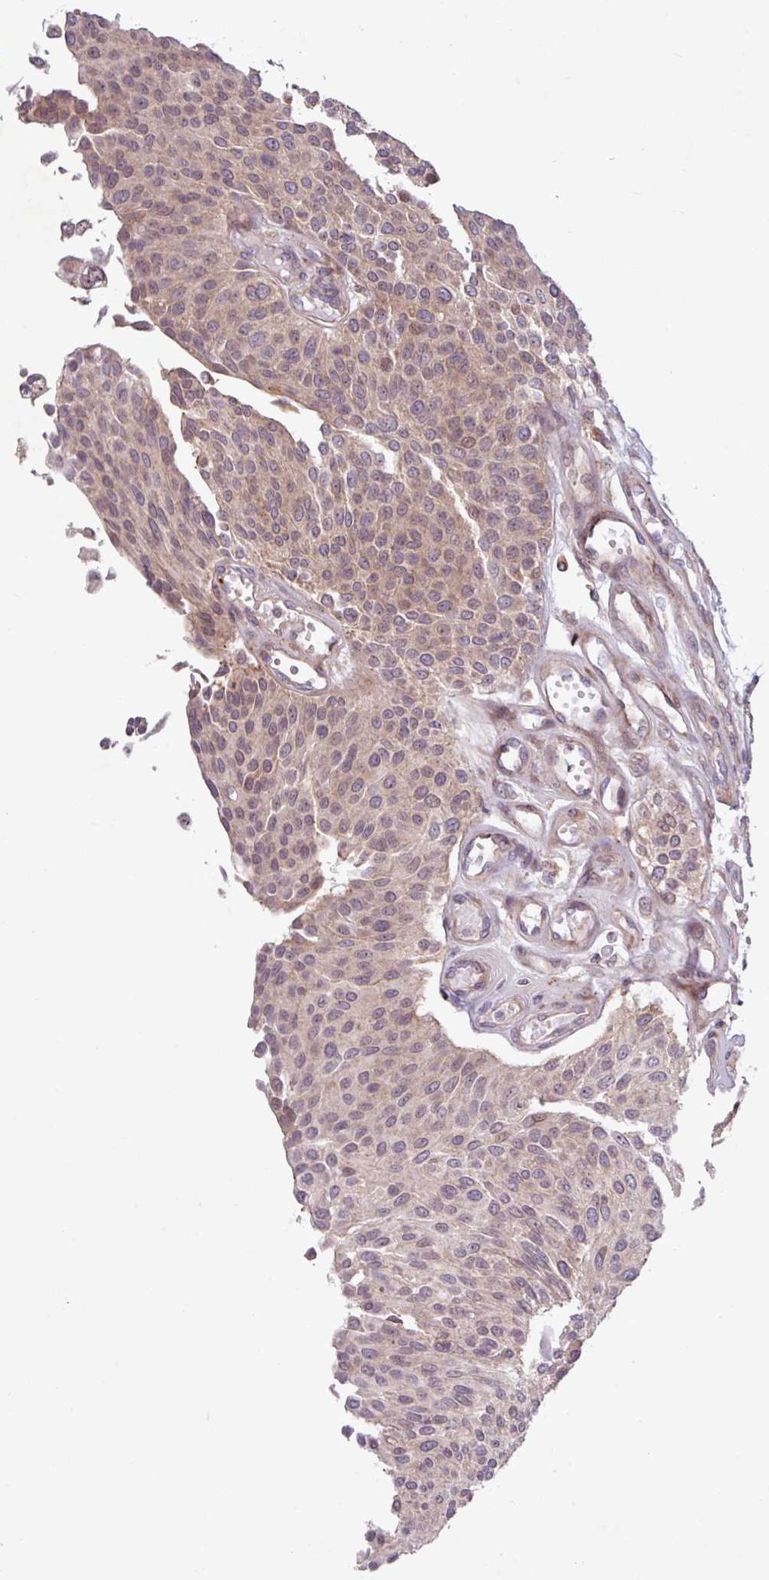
{"staining": {"intensity": "weak", "quantity": ">75%", "location": "cytoplasmic/membranous"}, "tissue": "urothelial cancer", "cell_type": "Tumor cells", "image_type": "cancer", "snomed": [{"axis": "morphology", "description": "Urothelial carcinoma, NOS"}, {"axis": "topography", "description": "Urinary bladder"}], "caption": "Immunohistochemical staining of human transitional cell carcinoma shows weak cytoplasmic/membranous protein staining in about >75% of tumor cells. The staining is performed using DAB (3,3'-diaminobenzidine) brown chromogen to label protein expression. The nuclei are counter-stained blue using hematoxylin.", "gene": "TNFSF12", "patient": {"sex": "male", "age": 55}}